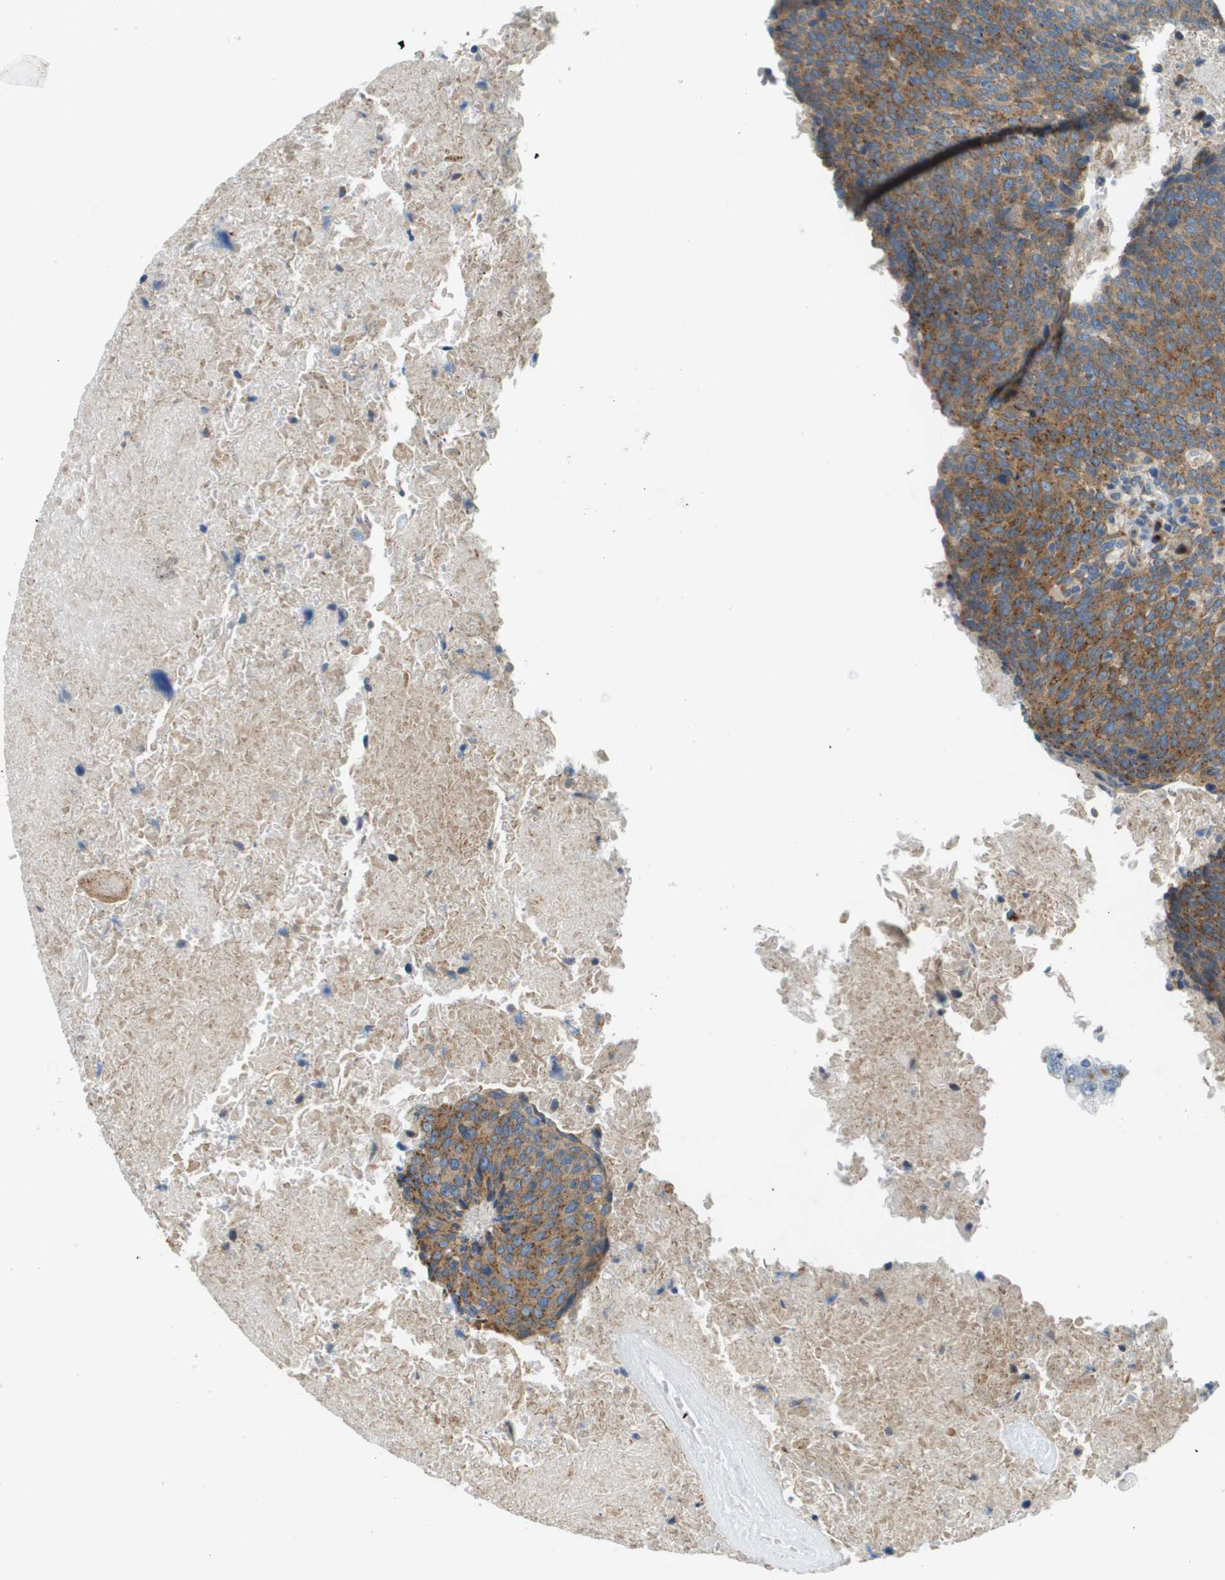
{"staining": {"intensity": "moderate", "quantity": ">75%", "location": "cytoplasmic/membranous"}, "tissue": "head and neck cancer", "cell_type": "Tumor cells", "image_type": "cancer", "snomed": [{"axis": "morphology", "description": "Squamous cell carcinoma, NOS"}, {"axis": "morphology", "description": "Squamous cell carcinoma, metastatic, NOS"}, {"axis": "topography", "description": "Lymph node"}, {"axis": "topography", "description": "Head-Neck"}], "caption": "Protein expression by immunohistochemistry displays moderate cytoplasmic/membranous expression in approximately >75% of tumor cells in squamous cell carcinoma (head and neck). The staining was performed using DAB, with brown indicating positive protein expression. Nuclei are stained blue with hematoxylin.", "gene": "ACBD3", "patient": {"sex": "male", "age": 62}}